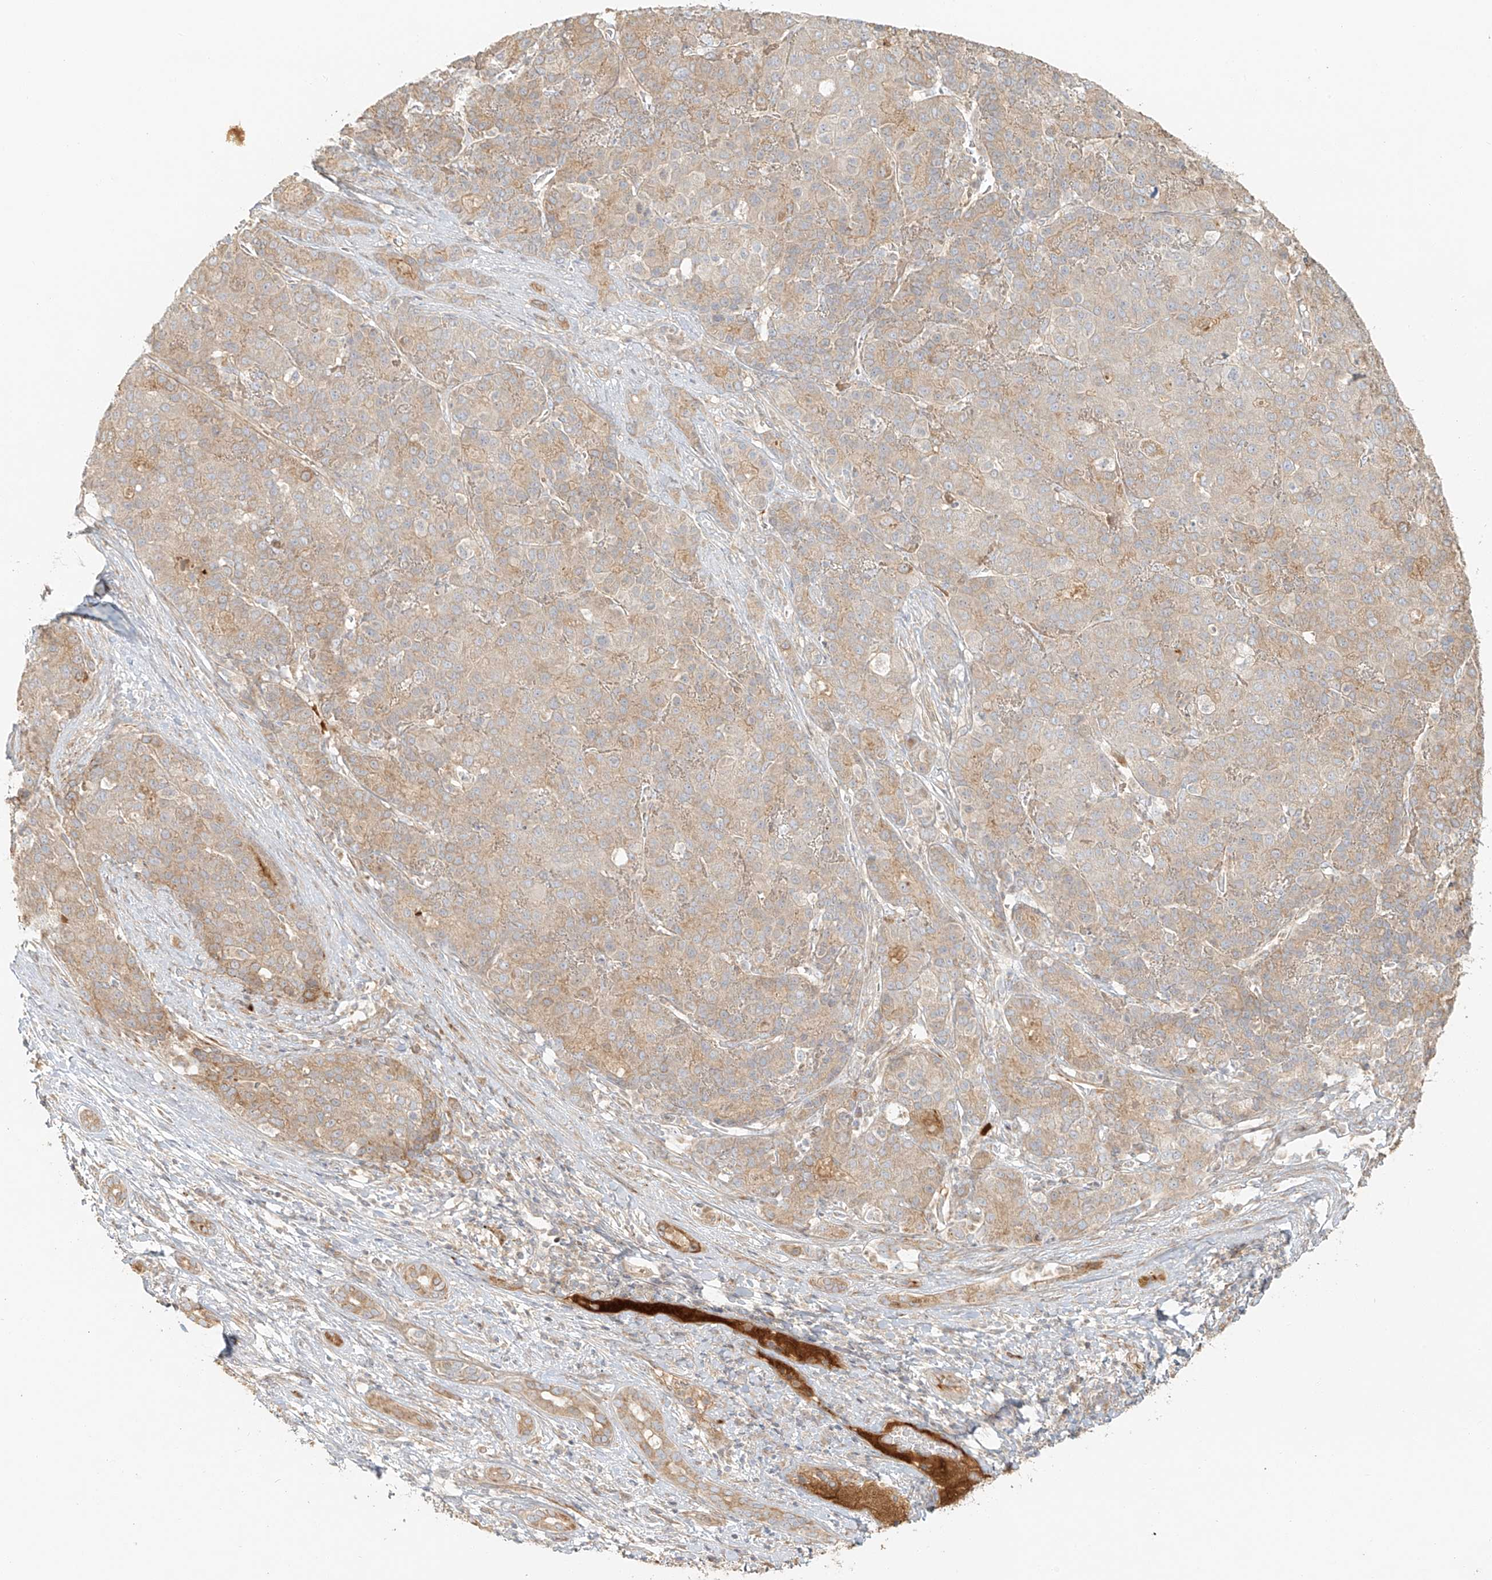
{"staining": {"intensity": "weak", "quantity": "25%-75%", "location": "cytoplasmic/membranous"}, "tissue": "liver cancer", "cell_type": "Tumor cells", "image_type": "cancer", "snomed": [{"axis": "morphology", "description": "Carcinoma, Hepatocellular, NOS"}, {"axis": "topography", "description": "Liver"}], "caption": "A low amount of weak cytoplasmic/membranous expression is seen in about 25%-75% of tumor cells in liver cancer (hepatocellular carcinoma) tissue.", "gene": "MIPEP", "patient": {"sex": "male", "age": 65}}